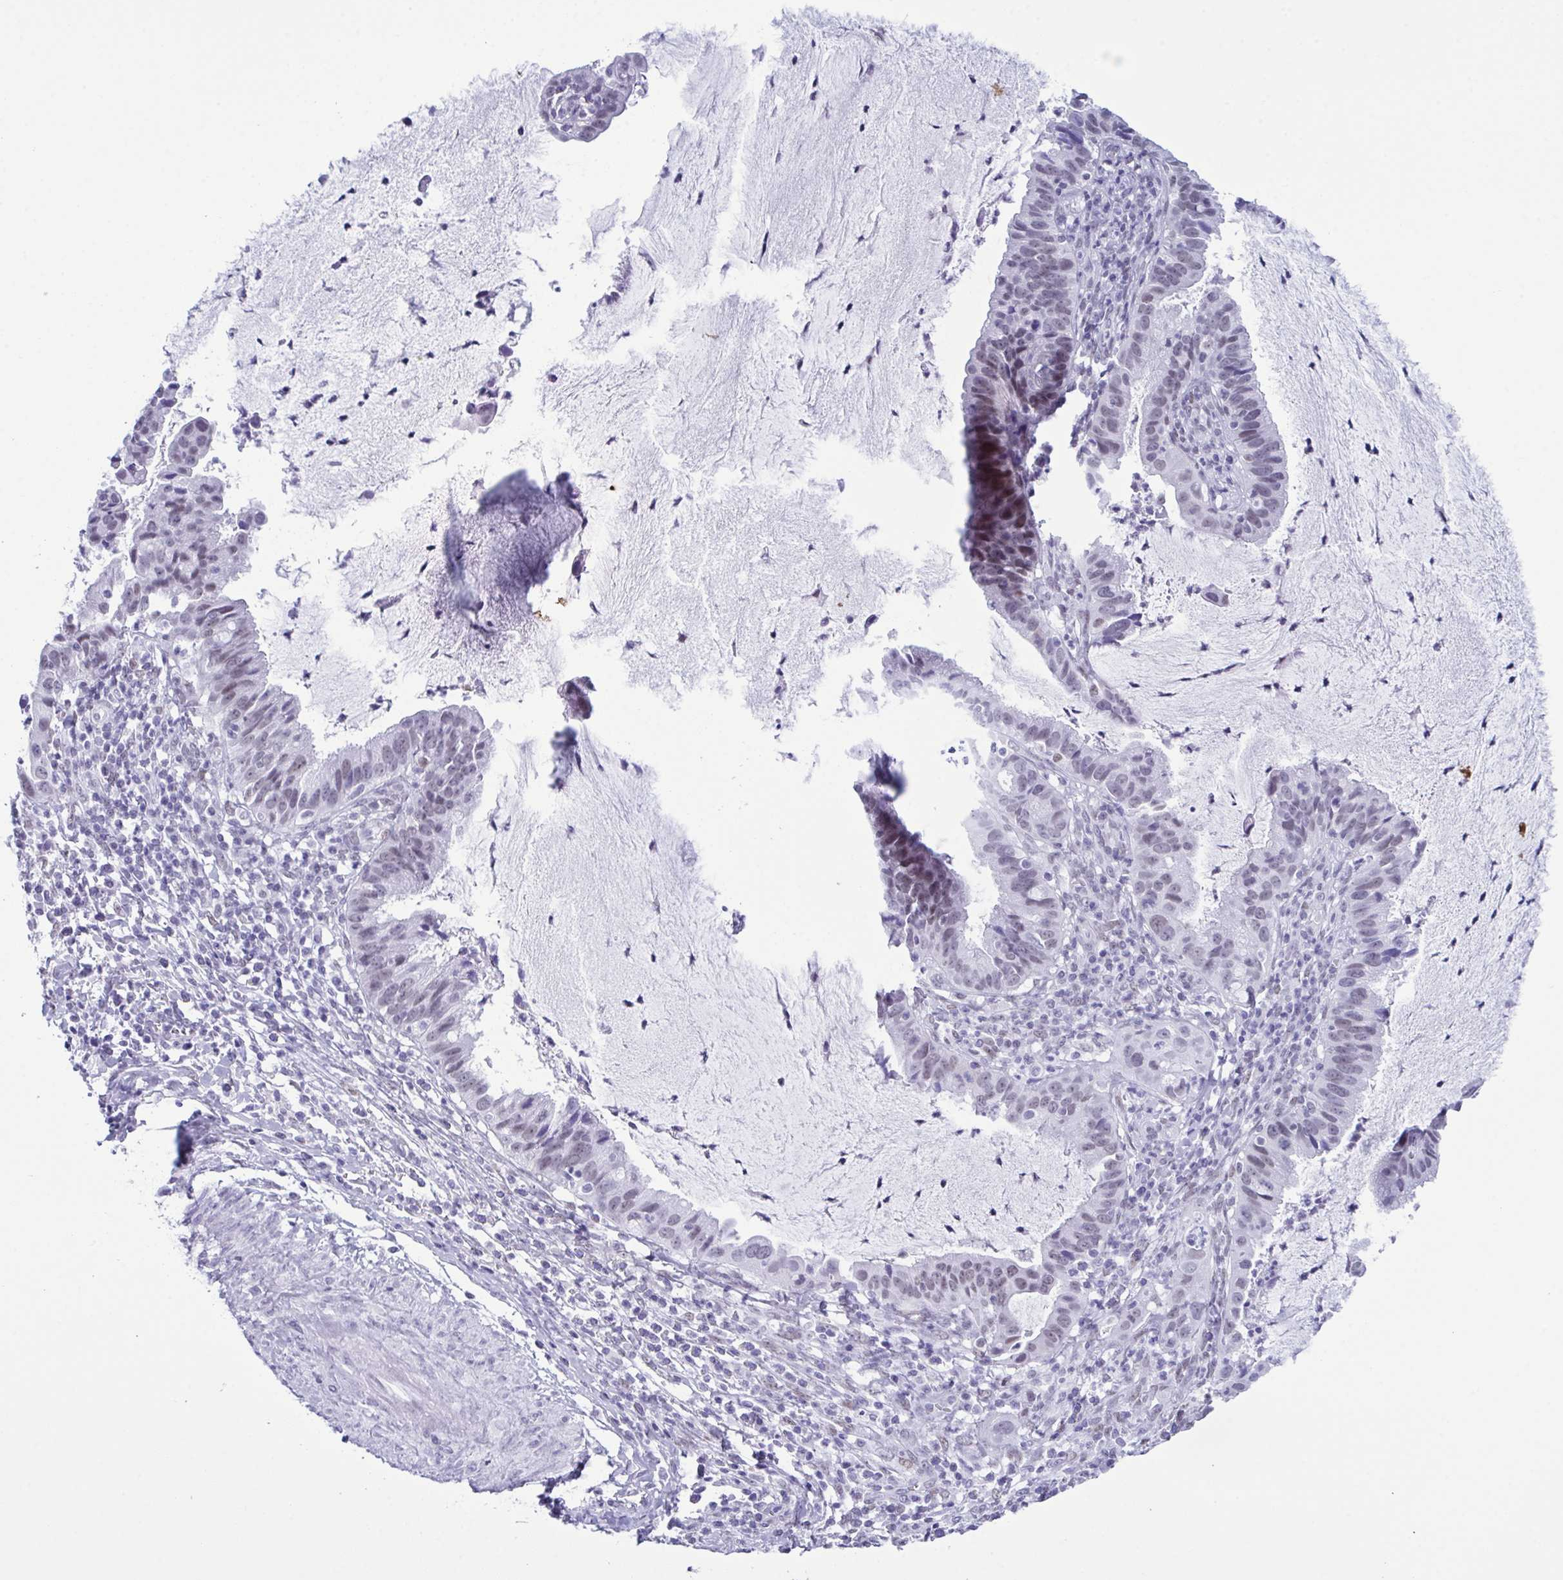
{"staining": {"intensity": "weak", "quantity": "<25%", "location": "nuclear"}, "tissue": "cervical cancer", "cell_type": "Tumor cells", "image_type": "cancer", "snomed": [{"axis": "morphology", "description": "Adenocarcinoma, NOS"}, {"axis": "topography", "description": "Cervix"}], "caption": "This is a photomicrograph of immunohistochemistry staining of cervical cancer, which shows no expression in tumor cells.", "gene": "SUGP2", "patient": {"sex": "female", "age": 34}}